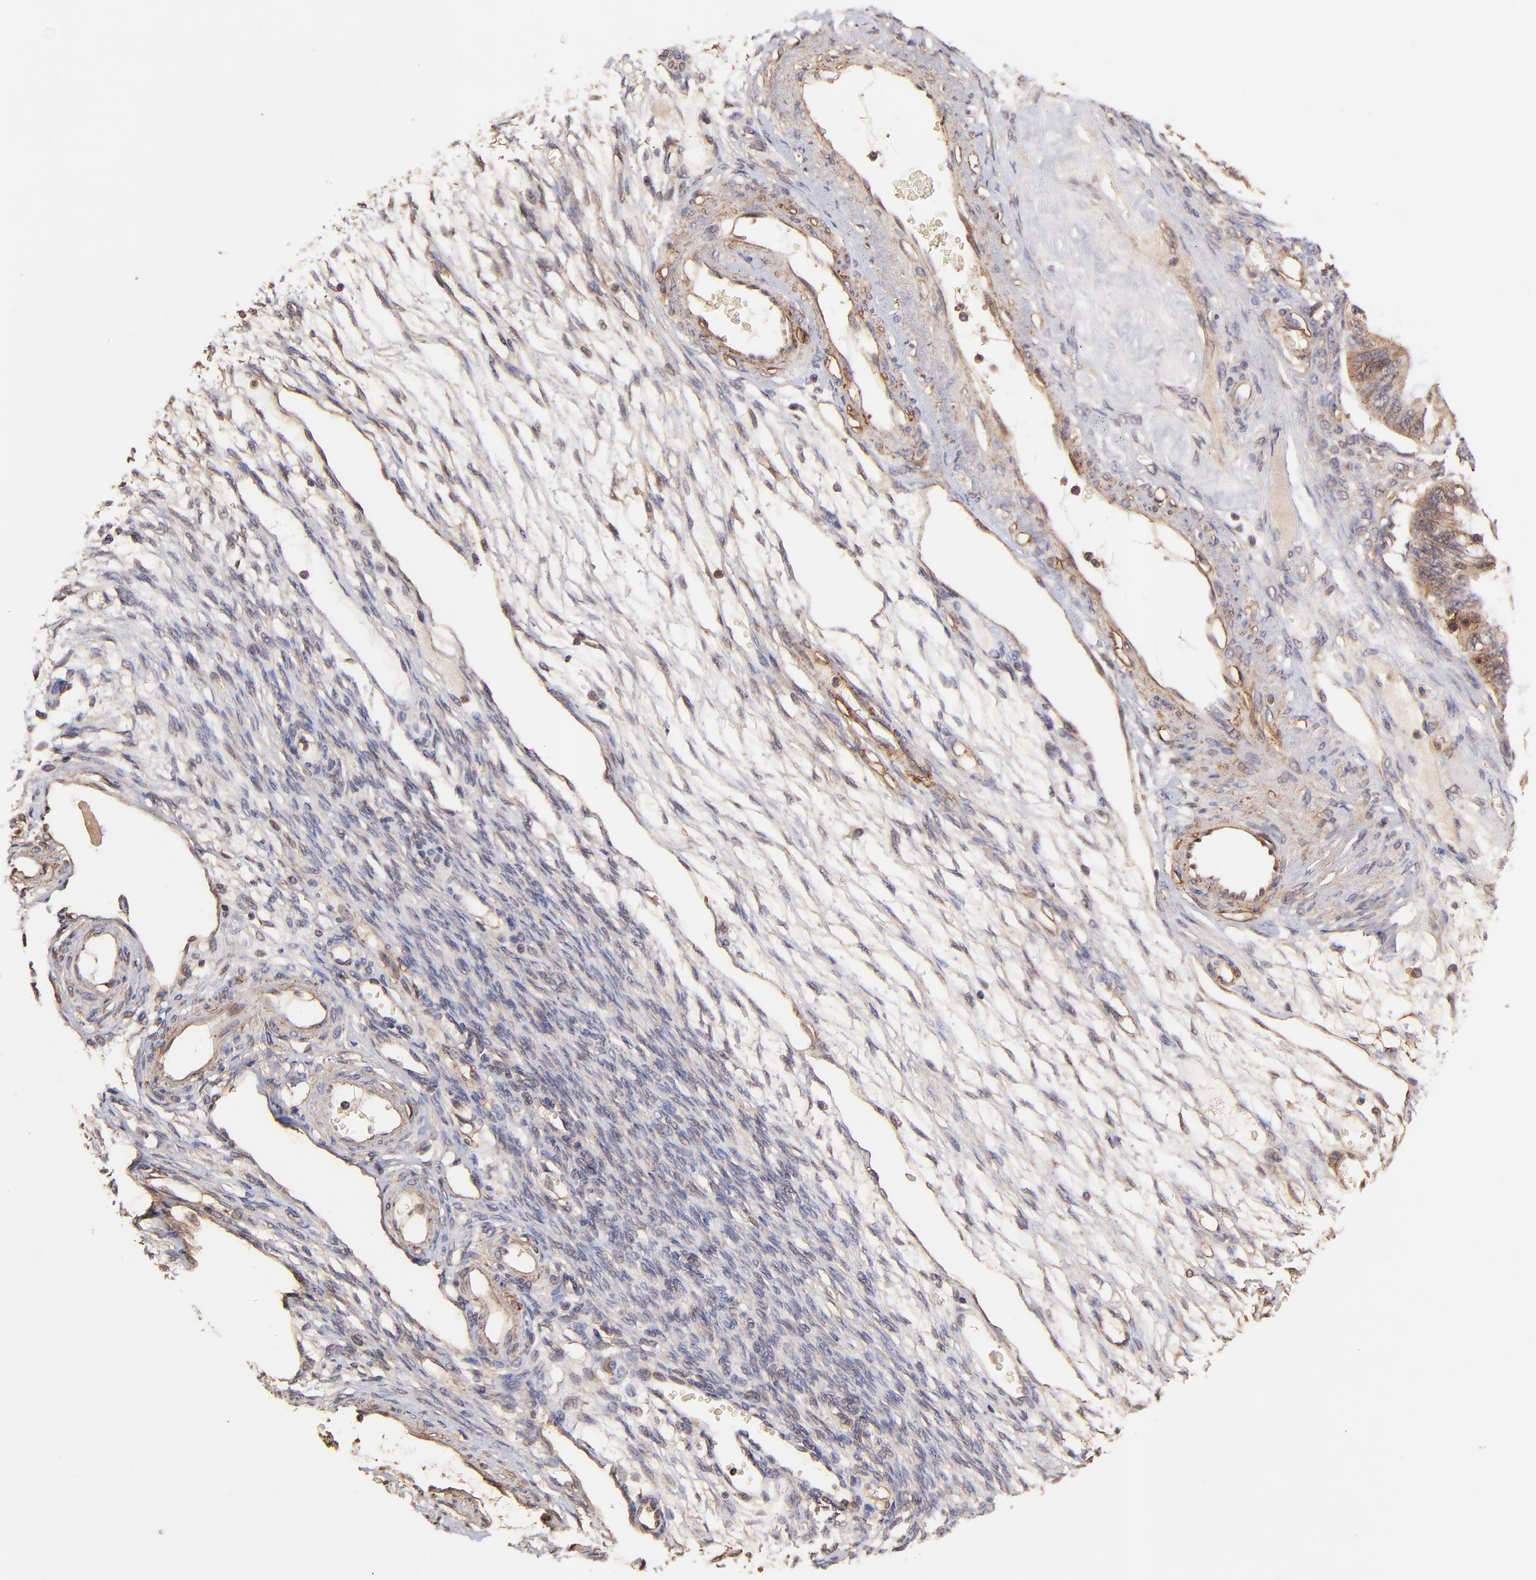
{"staining": {"intensity": "weak", "quantity": ">75%", "location": "cytoplasmic/membranous"}, "tissue": "ovarian cancer", "cell_type": "Tumor cells", "image_type": "cancer", "snomed": [{"axis": "morphology", "description": "Cystadenocarcinoma, mucinous, NOS"}, {"axis": "topography", "description": "Ovary"}], "caption": "An IHC image of neoplastic tissue is shown. Protein staining in brown highlights weak cytoplasmic/membranous positivity in mucinous cystadenocarcinoma (ovarian) within tumor cells.", "gene": "ITGB1", "patient": {"sex": "female", "age": 57}}